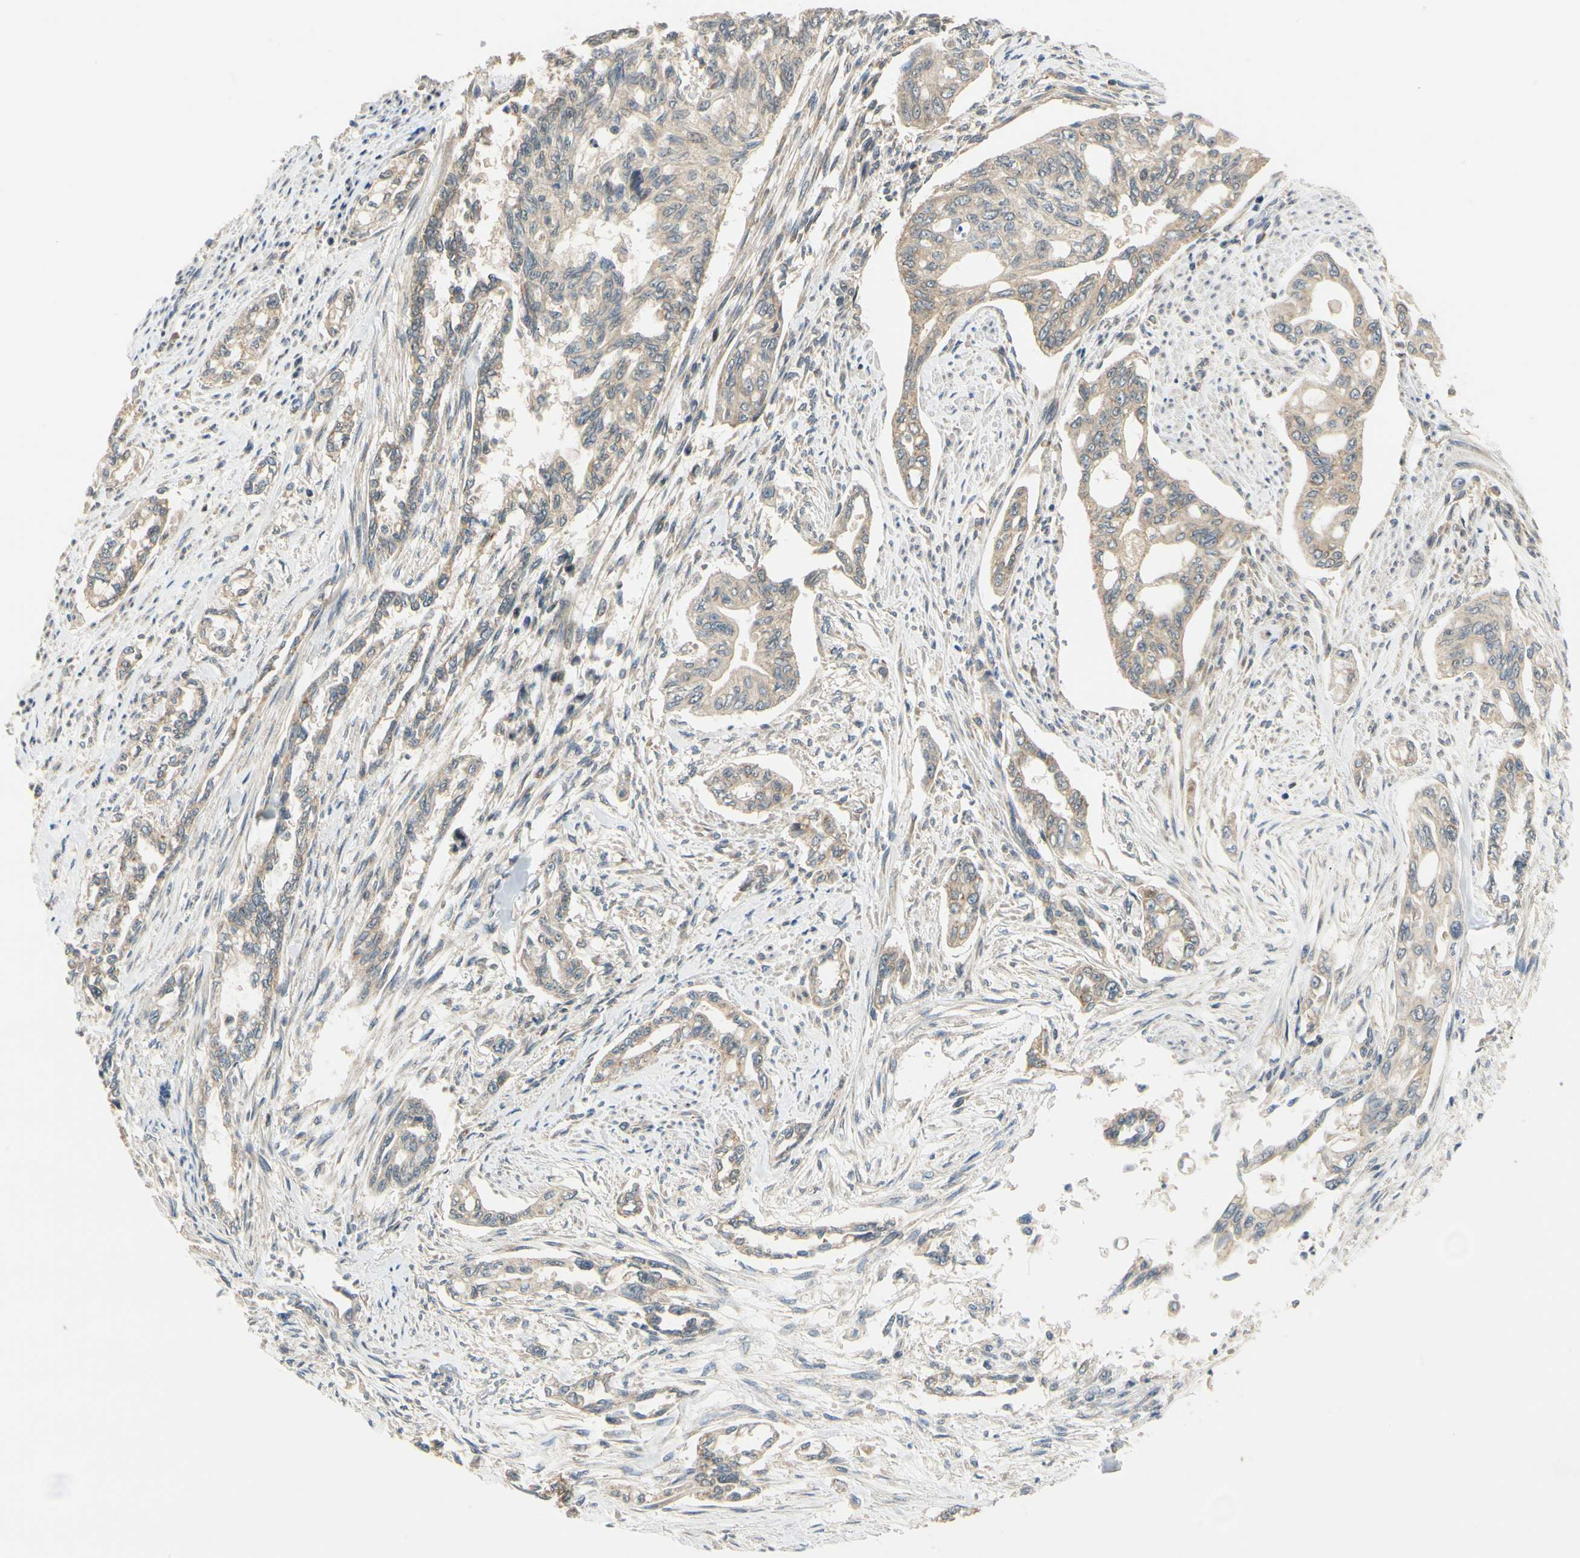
{"staining": {"intensity": "weak", "quantity": "25%-75%", "location": "cytoplasmic/membranous"}, "tissue": "pancreatic cancer", "cell_type": "Tumor cells", "image_type": "cancer", "snomed": [{"axis": "morphology", "description": "Normal tissue, NOS"}, {"axis": "topography", "description": "Pancreas"}], "caption": "High-magnification brightfield microscopy of pancreatic cancer stained with DAB (3,3'-diaminobenzidine) (brown) and counterstained with hematoxylin (blue). tumor cells exhibit weak cytoplasmic/membranous expression is identified in approximately25%-75% of cells.", "gene": "ANKHD1", "patient": {"sex": "male", "age": 42}}